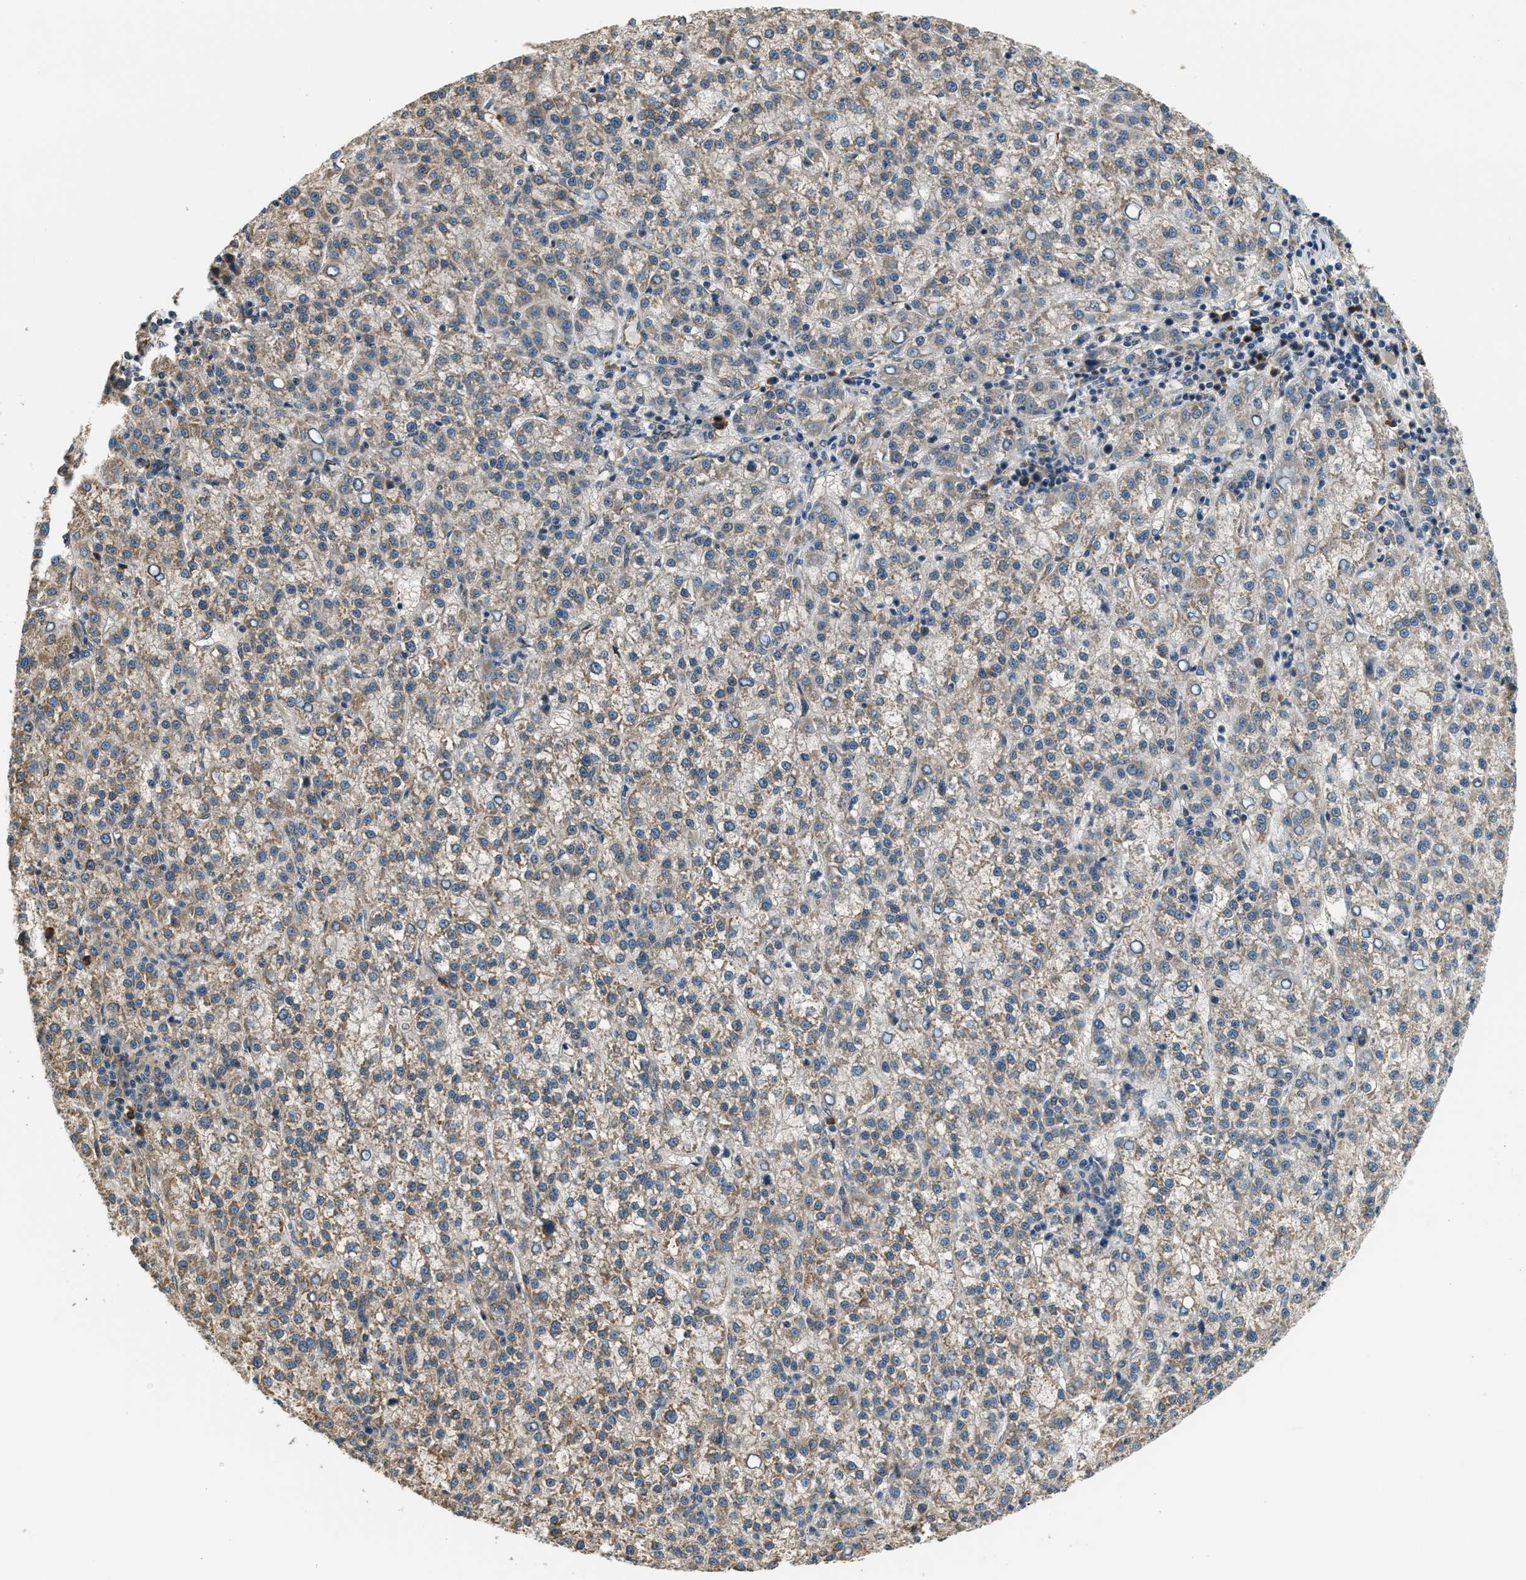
{"staining": {"intensity": "weak", "quantity": ">75%", "location": "cytoplasmic/membranous"}, "tissue": "liver cancer", "cell_type": "Tumor cells", "image_type": "cancer", "snomed": [{"axis": "morphology", "description": "Carcinoma, Hepatocellular, NOS"}, {"axis": "topography", "description": "Liver"}], "caption": "Weak cytoplasmic/membranous positivity for a protein is seen in approximately >75% of tumor cells of hepatocellular carcinoma (liver) using IHC.", "gene": "ALOX12", "patient": {"sex": "female", "age": 58}}